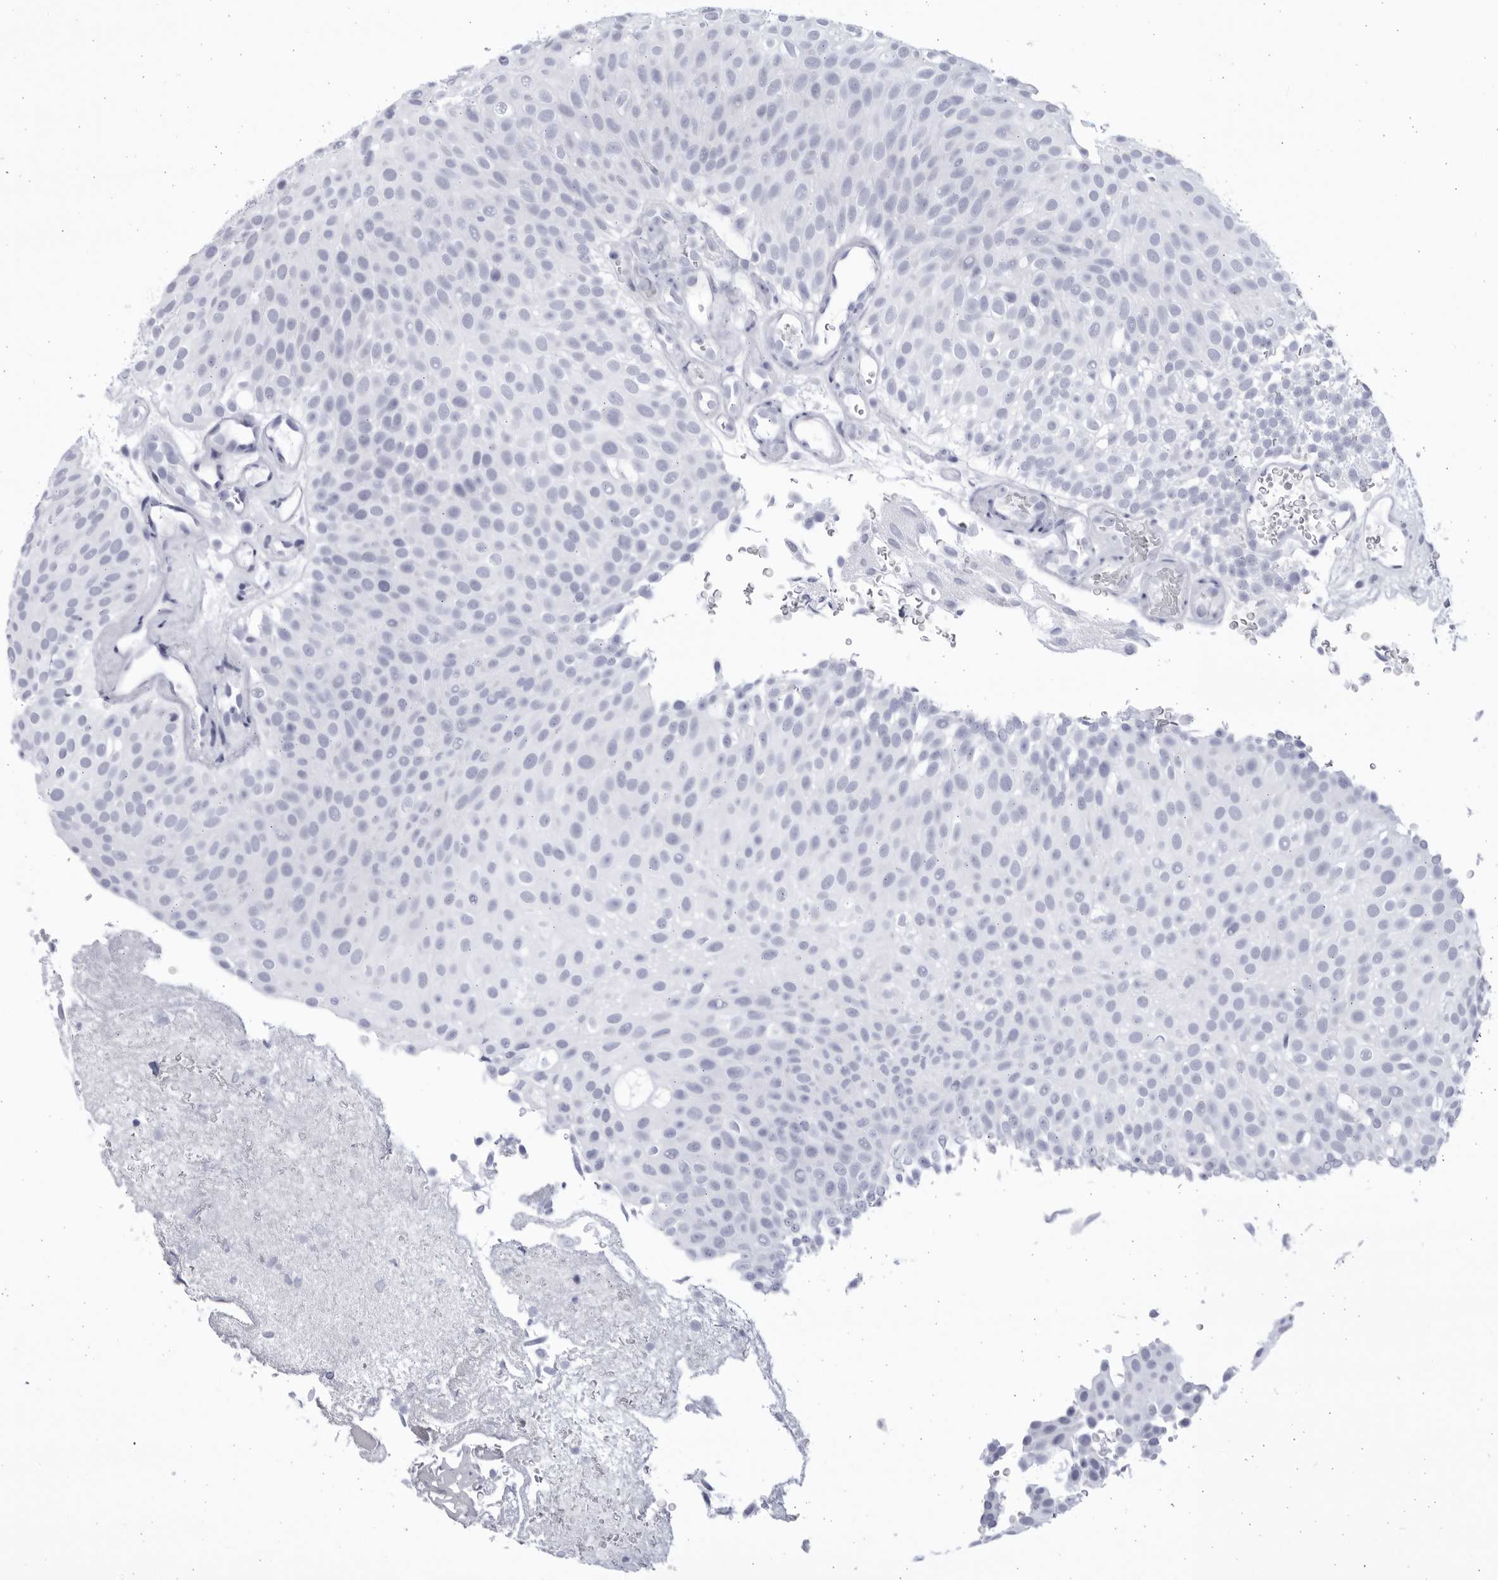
{"staining": {"intensity": "negative", "quantity": "none", "location": "none"}, "tissue": "urothelial cancer", "cell_type": "Tumor cells", "image_type": "cancer", "snomed": [{"axis": "morphology", "description": "Urothelial carcinoma, Low grade"}, {"axis": "topography", "description": "Urinary bladder"}], "caption": "A high-resolution histopathology image shows immunohistochemistry staining of low-grade urothelial carcinoma, which exhibits no significant expression in tumor cells. Nuclei are stained in blue.", "gene": "CCDC181", "patient": {"sex": "male", "age": 78}}